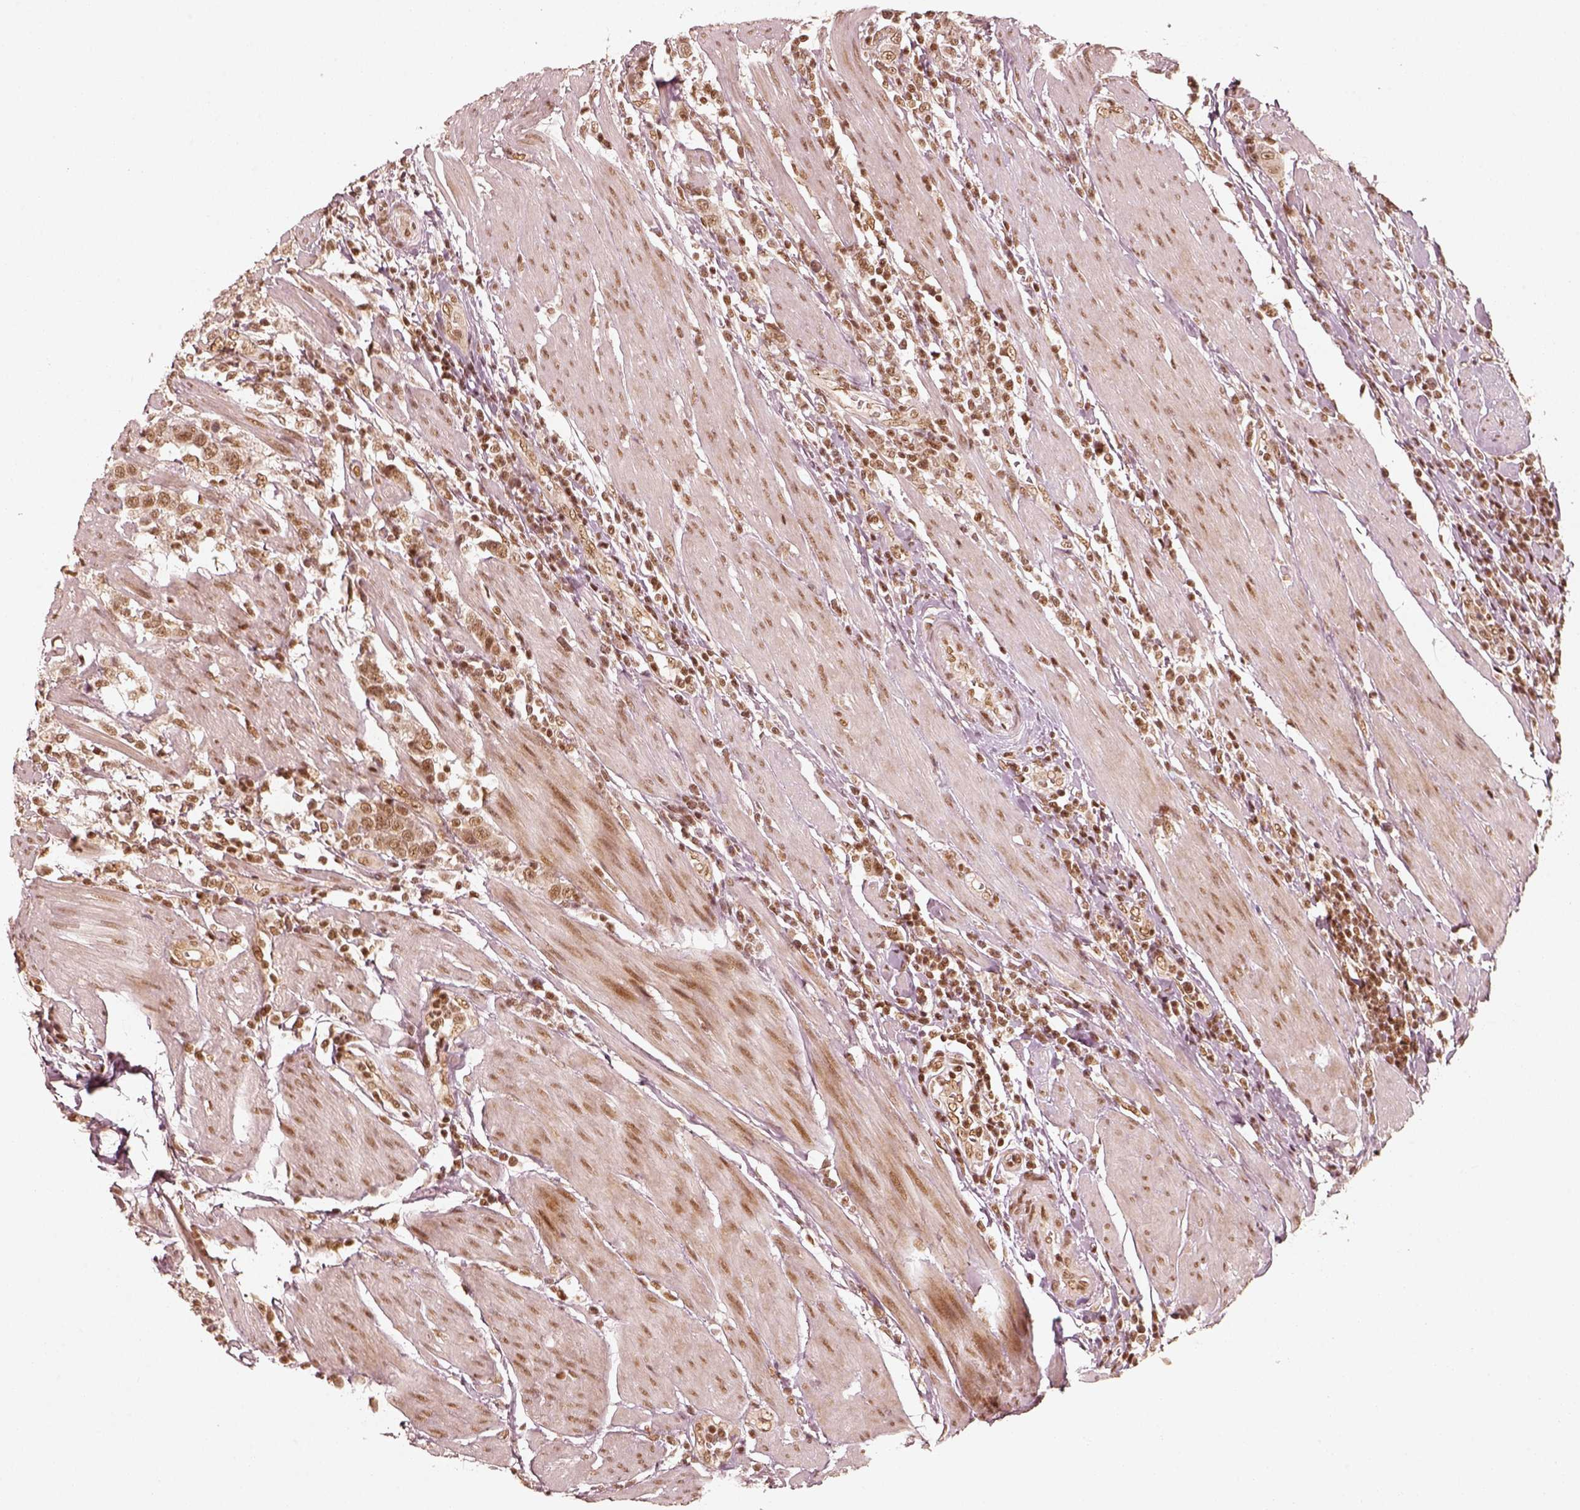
{"staining": {"intensity": "weak", "quantity": ">75%", "location": "nuclear"}, "tissue": "urothelial cancer", "cell_type": "Tumor cells", "image_type": "cancer", "snomed": [{"axis": "morphology", "description": "Urothelial carcinoma, High grade"}, {"axis": "topography", "description": "Urinary bladder"}], "caption": "Weak nuclear positivity is identified in about >75% of tumor cells in urothelial cancer. The staining is performed using DAB (3,3'-diaminobenzidine) brown chromogen to label protein expression. The nuclei are counter-stained blue using hematoxylin.", "gene": "GMEB2", "patient": {"sex": "female", "age": 58}}